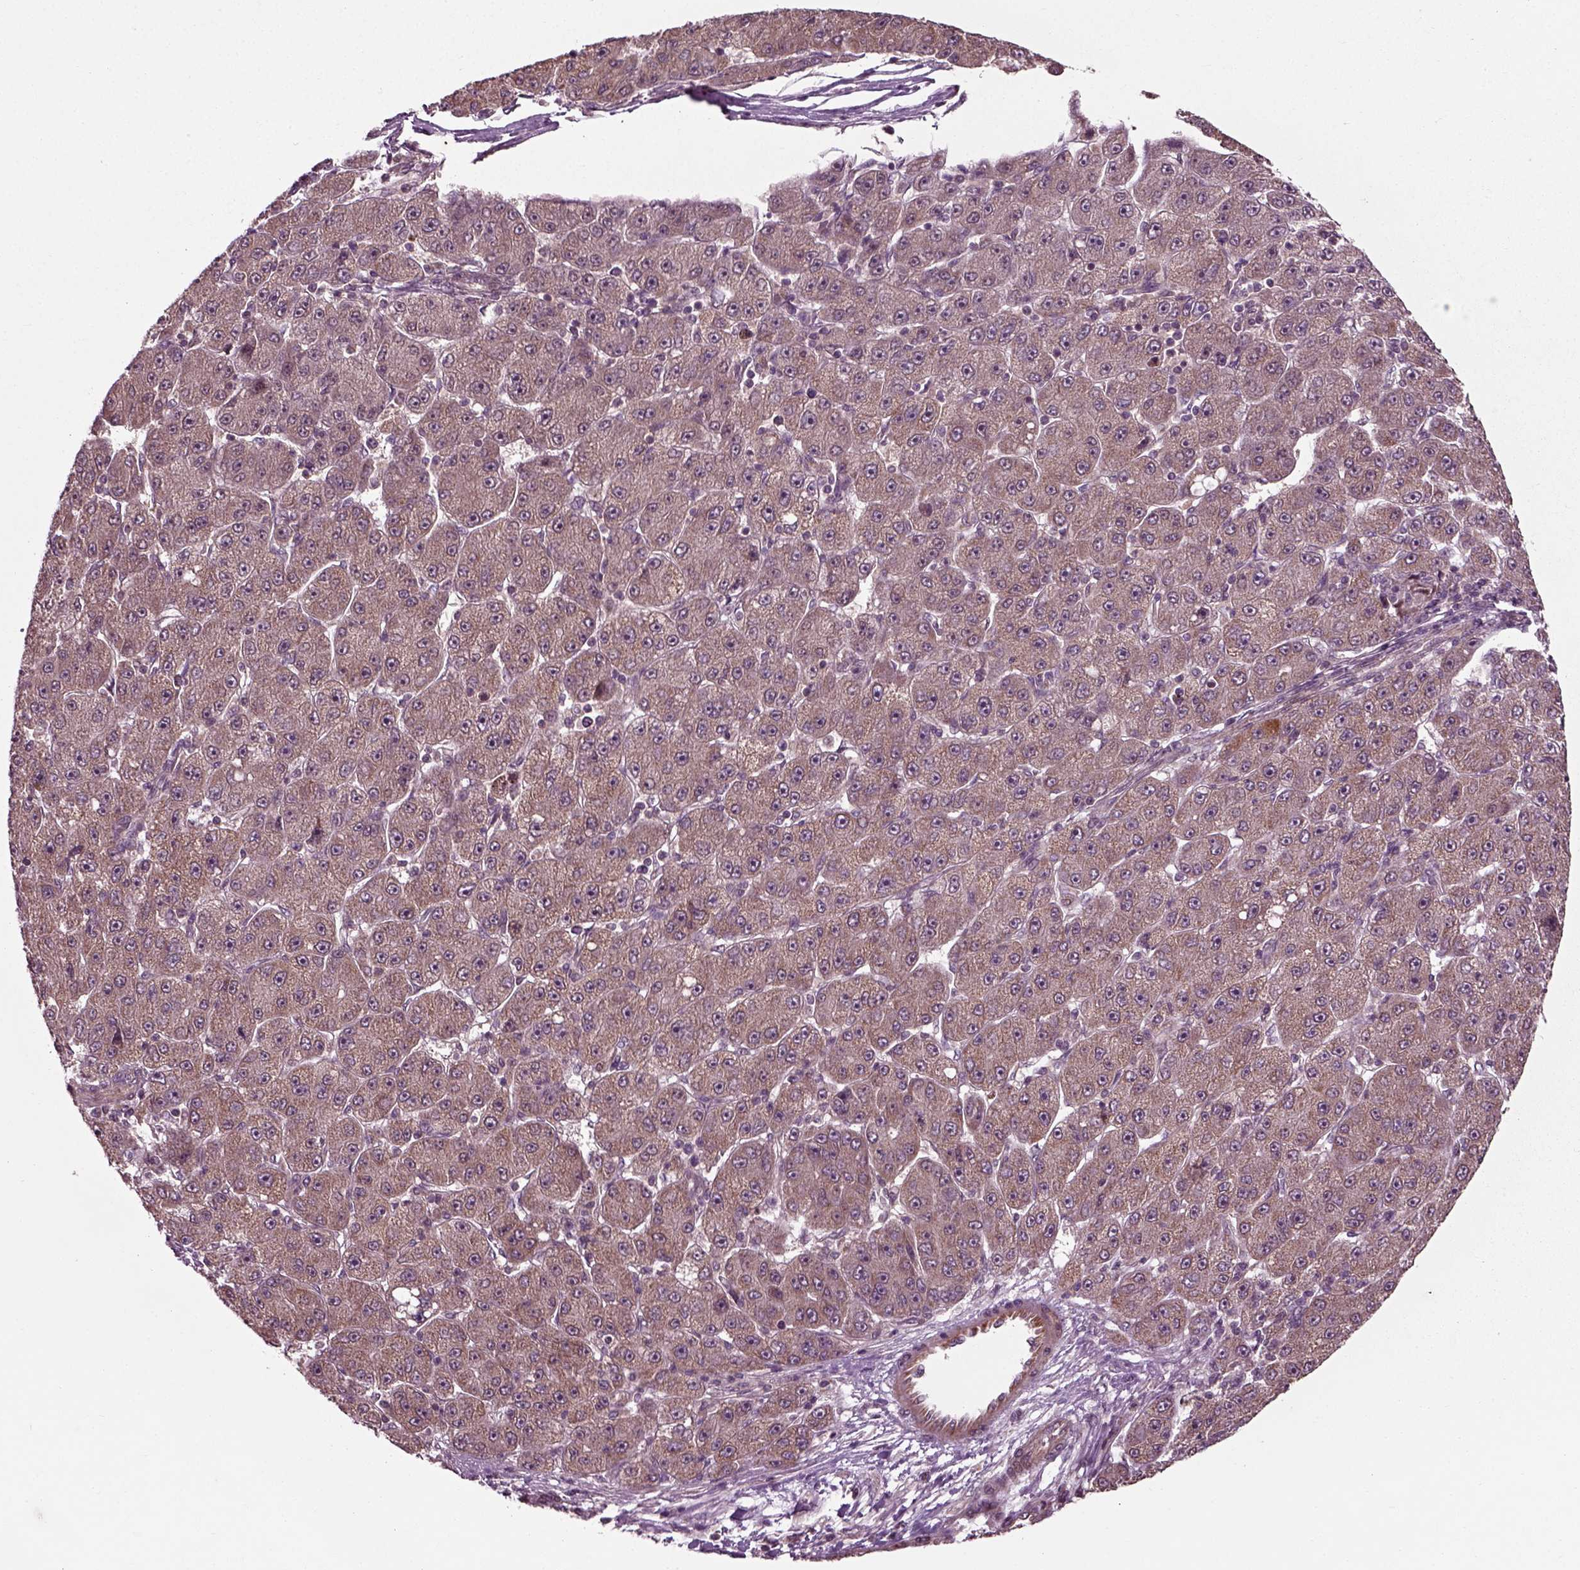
{"staining": {"intensity": "weak", "quantity": ">75%", "location": "cytoplasmic/membranous"}, "tissue": "liver cancer", "cell_type": "Tumor cells", "image_type": "cancer", "snomed": [{"axis": "morphology", "description": "Carcinoma, Hepatocellular, NOS"}, {"axis": "topography", "description": "Liver"}], "caption": "Protein expression analysis of liver cancer exhibits weak cytoplasmic/membranous expression in about >75% of tumor cells. (Brightfield microscopy of DAB IHC at high magnification).", "gene": "PLCD3", "patient": {"sex": "male", "age": 67}}